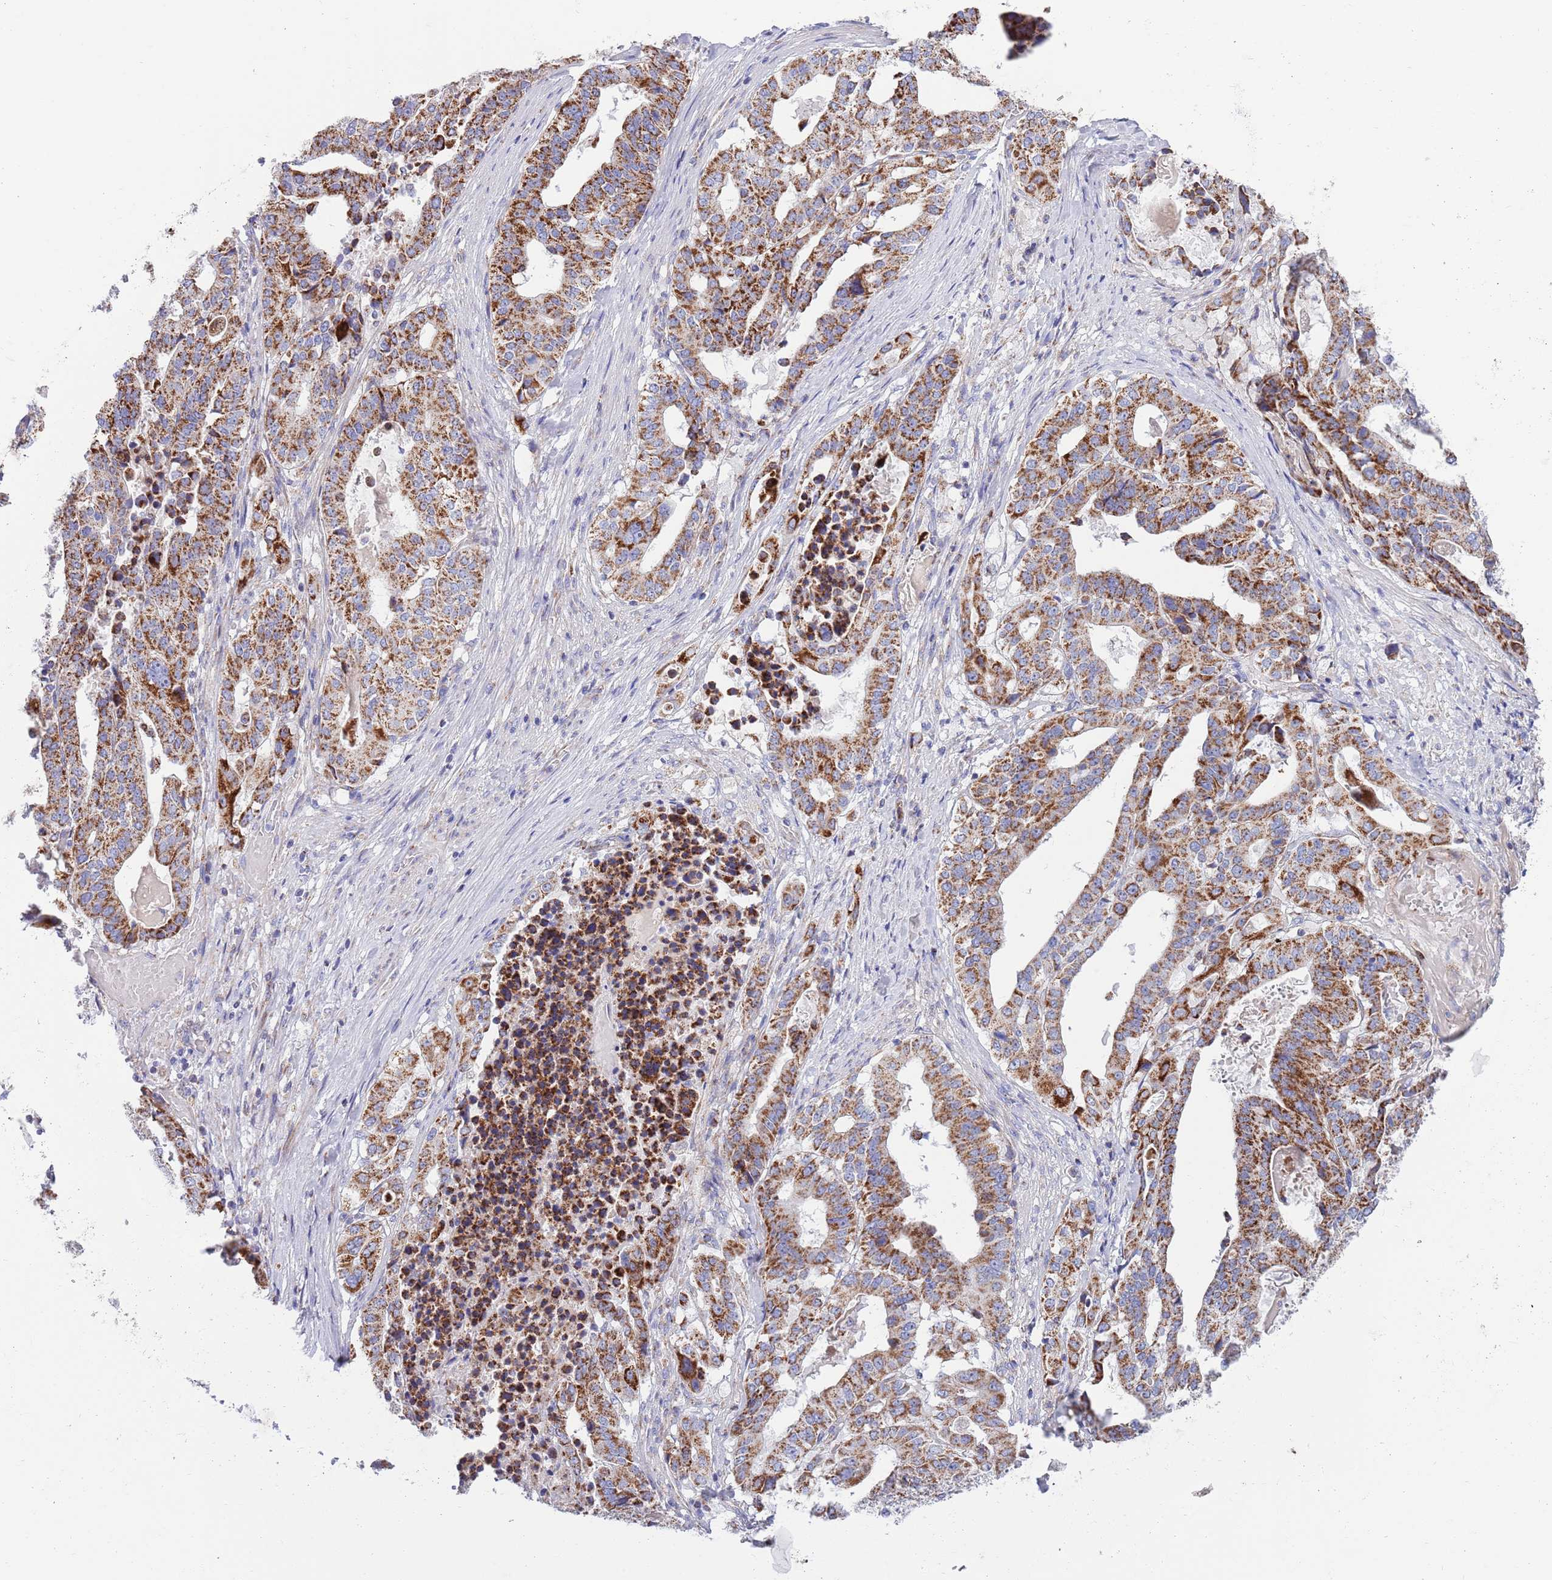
{"staining": {"intensity": "strong", "quantity": ">75%", "location": "cytoplasmic/membranous"}, "tissue": "stomach cancer", "cell_type": "Tumor cells", "image_type": "cancer", "snomed": [{"axis": "morphology", "description": "Adenocarcinoma, NOS"}, {"axis": "topography", "description": "Stomach"}], "caption": "Stomach adenocarcinoma stained with a protein marker shows strong staining in tumor cells.", "gene": "EMC8", "patient": {"sex": "male", "age": 48}}